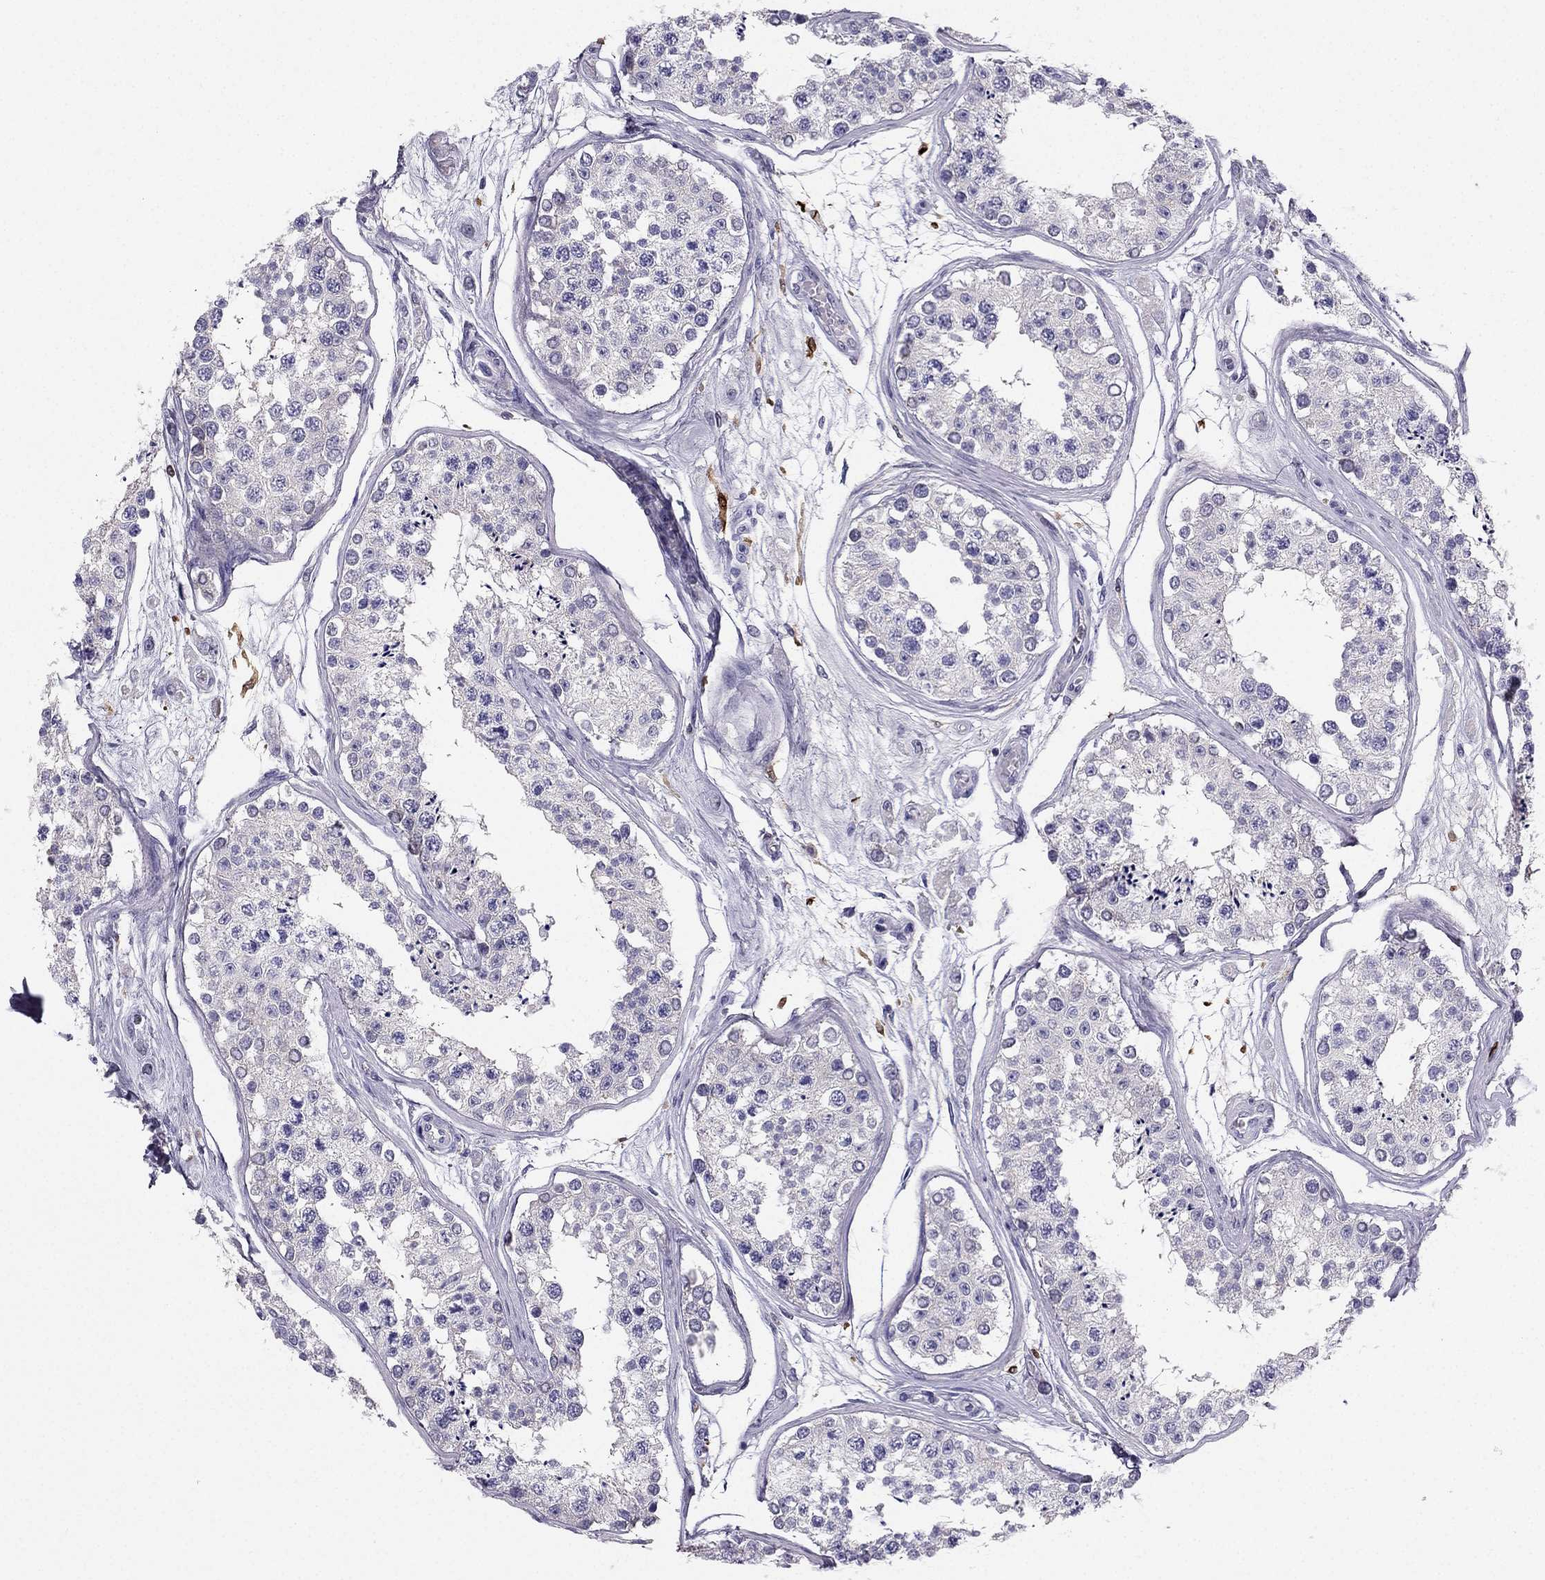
{"staining": {"intensity": "negative", "quantity": "none", "location": "none"}, "tissue": "testis", "cell_type": "Cells in seminiferous ducts", "image_type": "normal", "snomed": [{"axis": "morphology", "description": "Normal tissue, NOS"}, {"axis": "topography", "description": "Testis"}], "caption": "Immunohistochemistry micrograph of unremarkable testis stained for a protein (brown), which displays no staining in cells in seminiferous ducts. (Immunohistochemistry, brightfield microscopy, high magnification).", "gene": "LMTK3", "patient": {"sex": "male", "age": 25}}